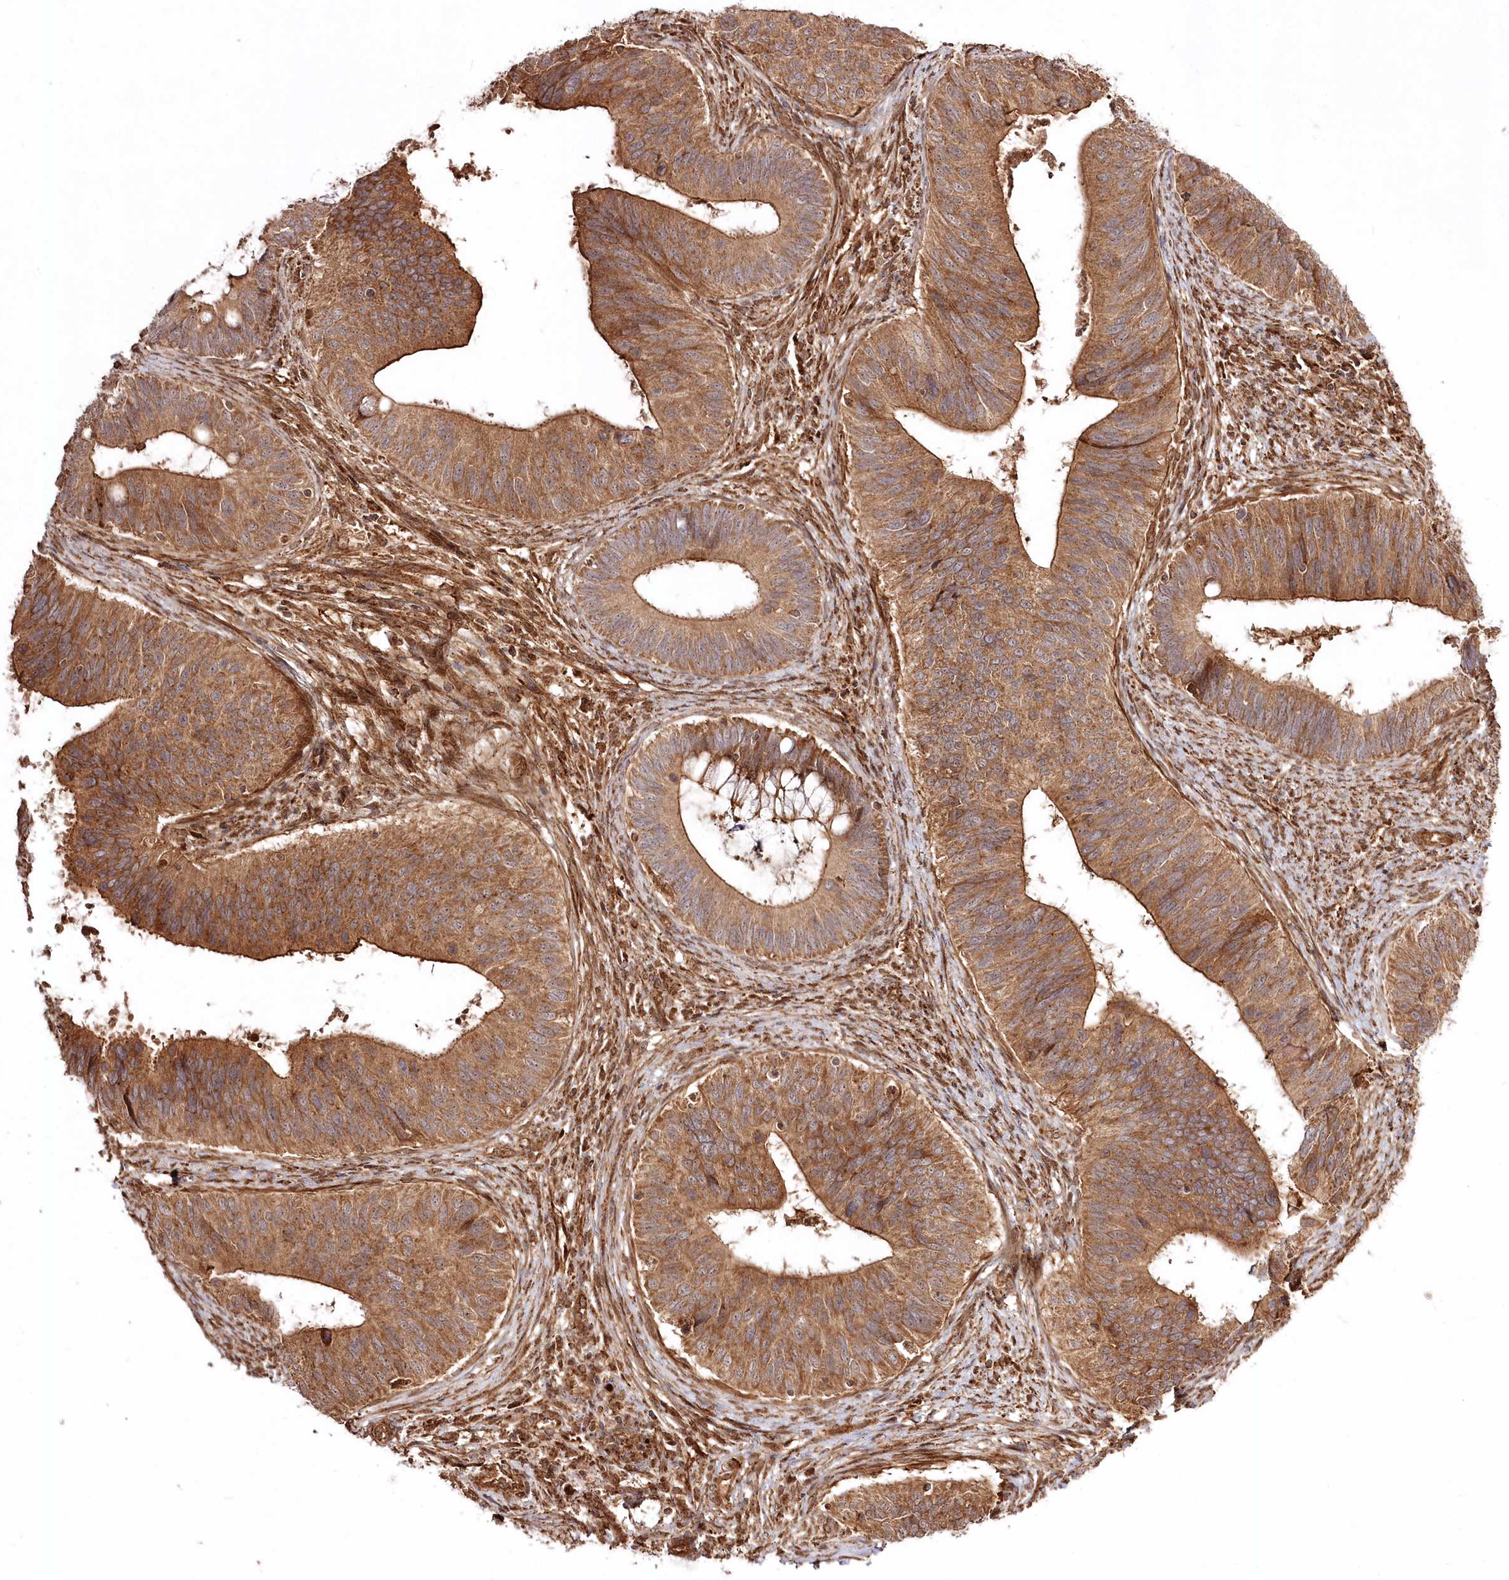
{"staining": {"intensity": "moderate", "quantity": ">75%", "location": "cytoplasmic/membranous"}, "tissue": "cervical cancer", "cell_type": "Tumor cells", "image_type": "cancer", "snomed": [{"axis": "morphology", "description": "Adenocarcinoma, NOS"}, {"axis": "topography", "description": "Cervix"}], "caption": "This histopathology image displays IHC staining of cervical cancer, with medium moderate cytoplasmic/membranous positivity in approximately >75% of tumor cells.", "gene": "REXO2", "patient": {"sex": "female", "age": 42}}